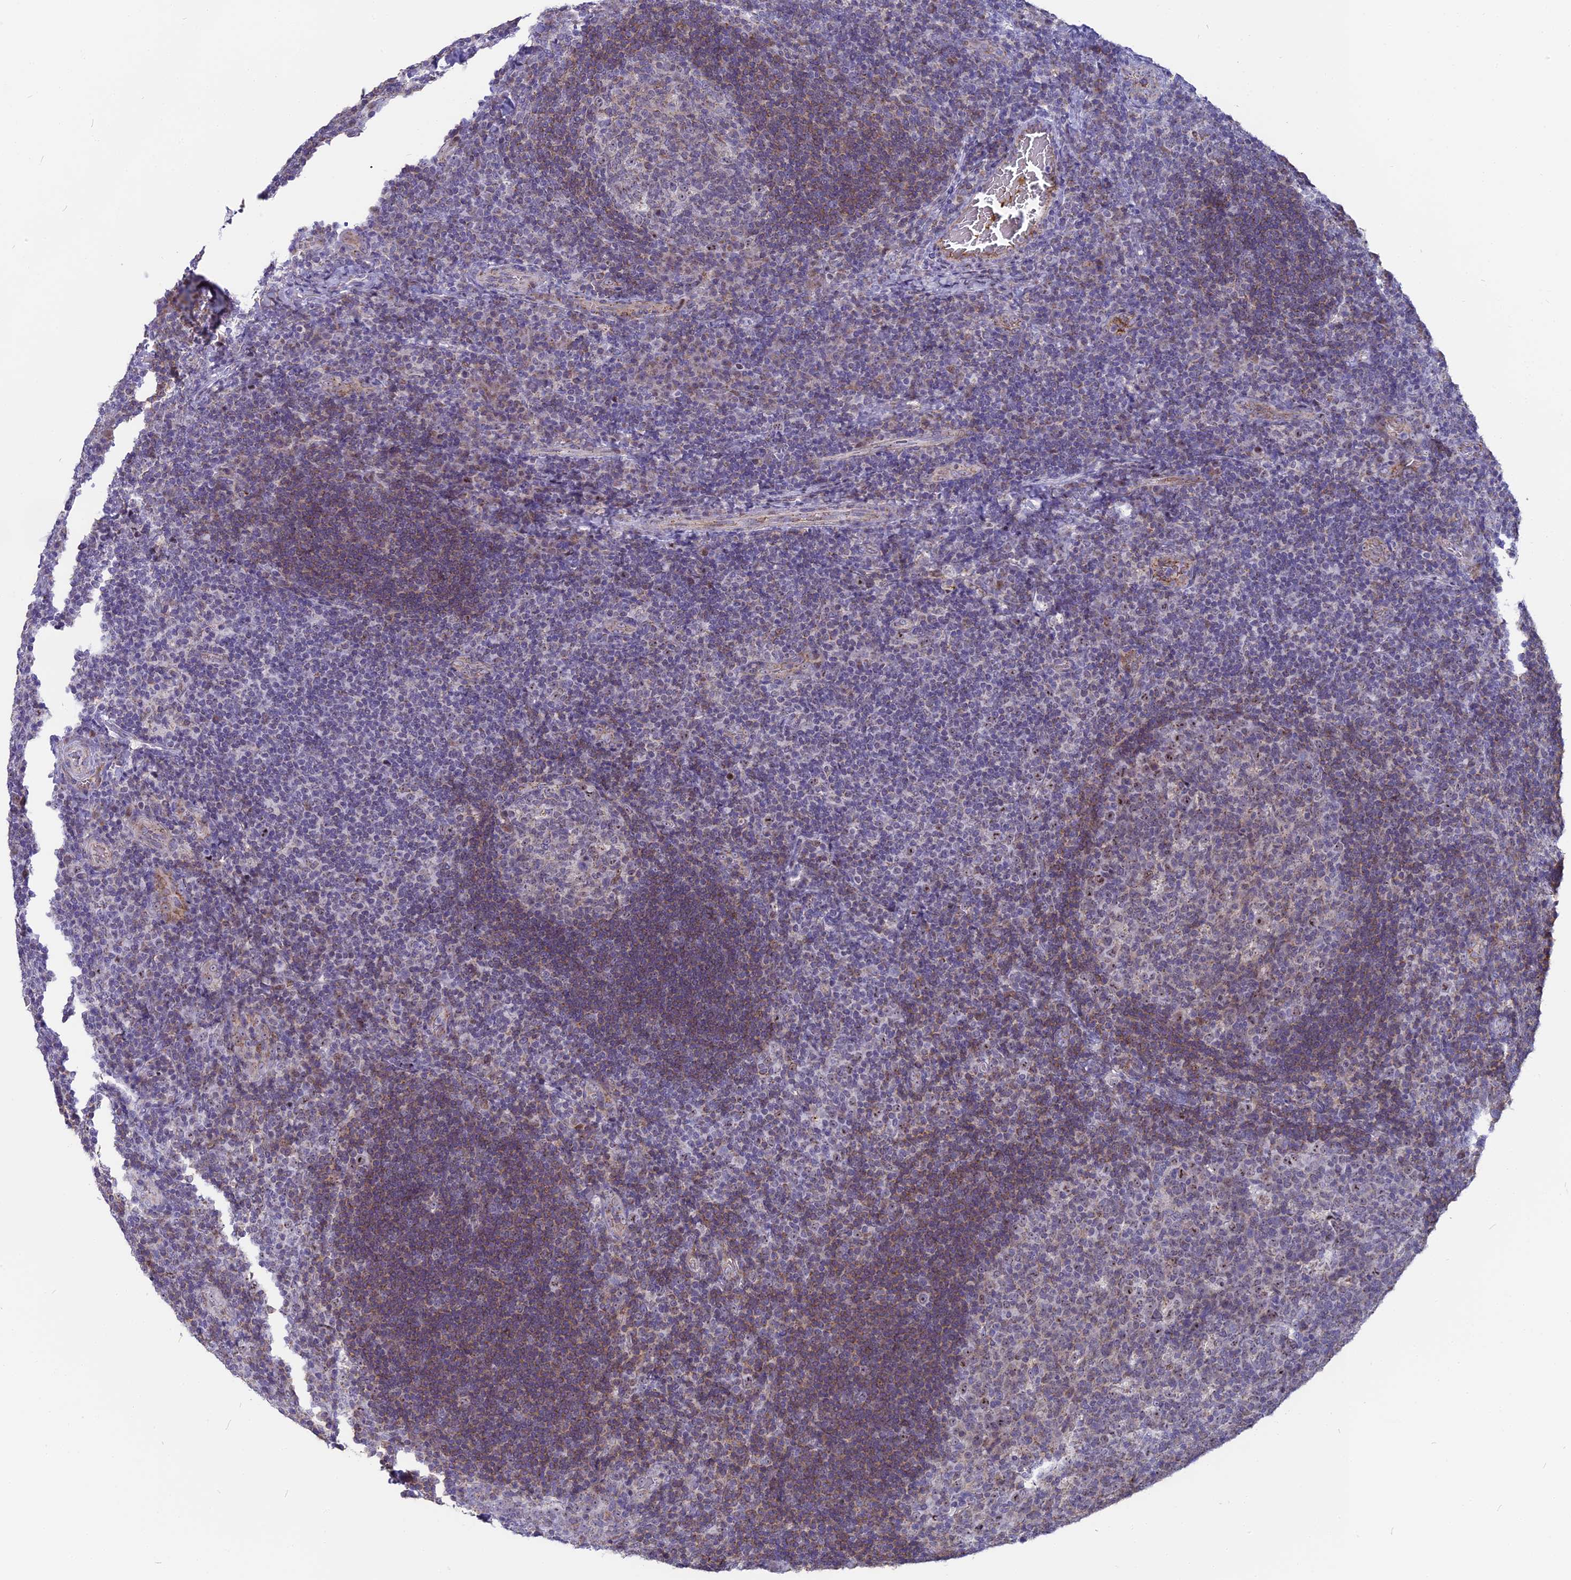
{"staining": {"intensity": "weak", "quantity": "25%-75%", "location": "cytoplasmic/membranous"}, "tissue": "tonsil", "cell_type": "Germinal center cells", "image_type": "normal", "snomed": [{"axis": "morphology", "description": "Normal tissue, NOS"}, {"axis": "topography", "description": "Tonsil"}], "caption": "The image shows immunohistochemical staining of normal tonsil. There is weak cytoplasmic/membranous positivity is appreciated in approximately 25%-75% of germinal center cells.", "gene": "DTWD1", "patient": {"sex": "male", "age": 17}}